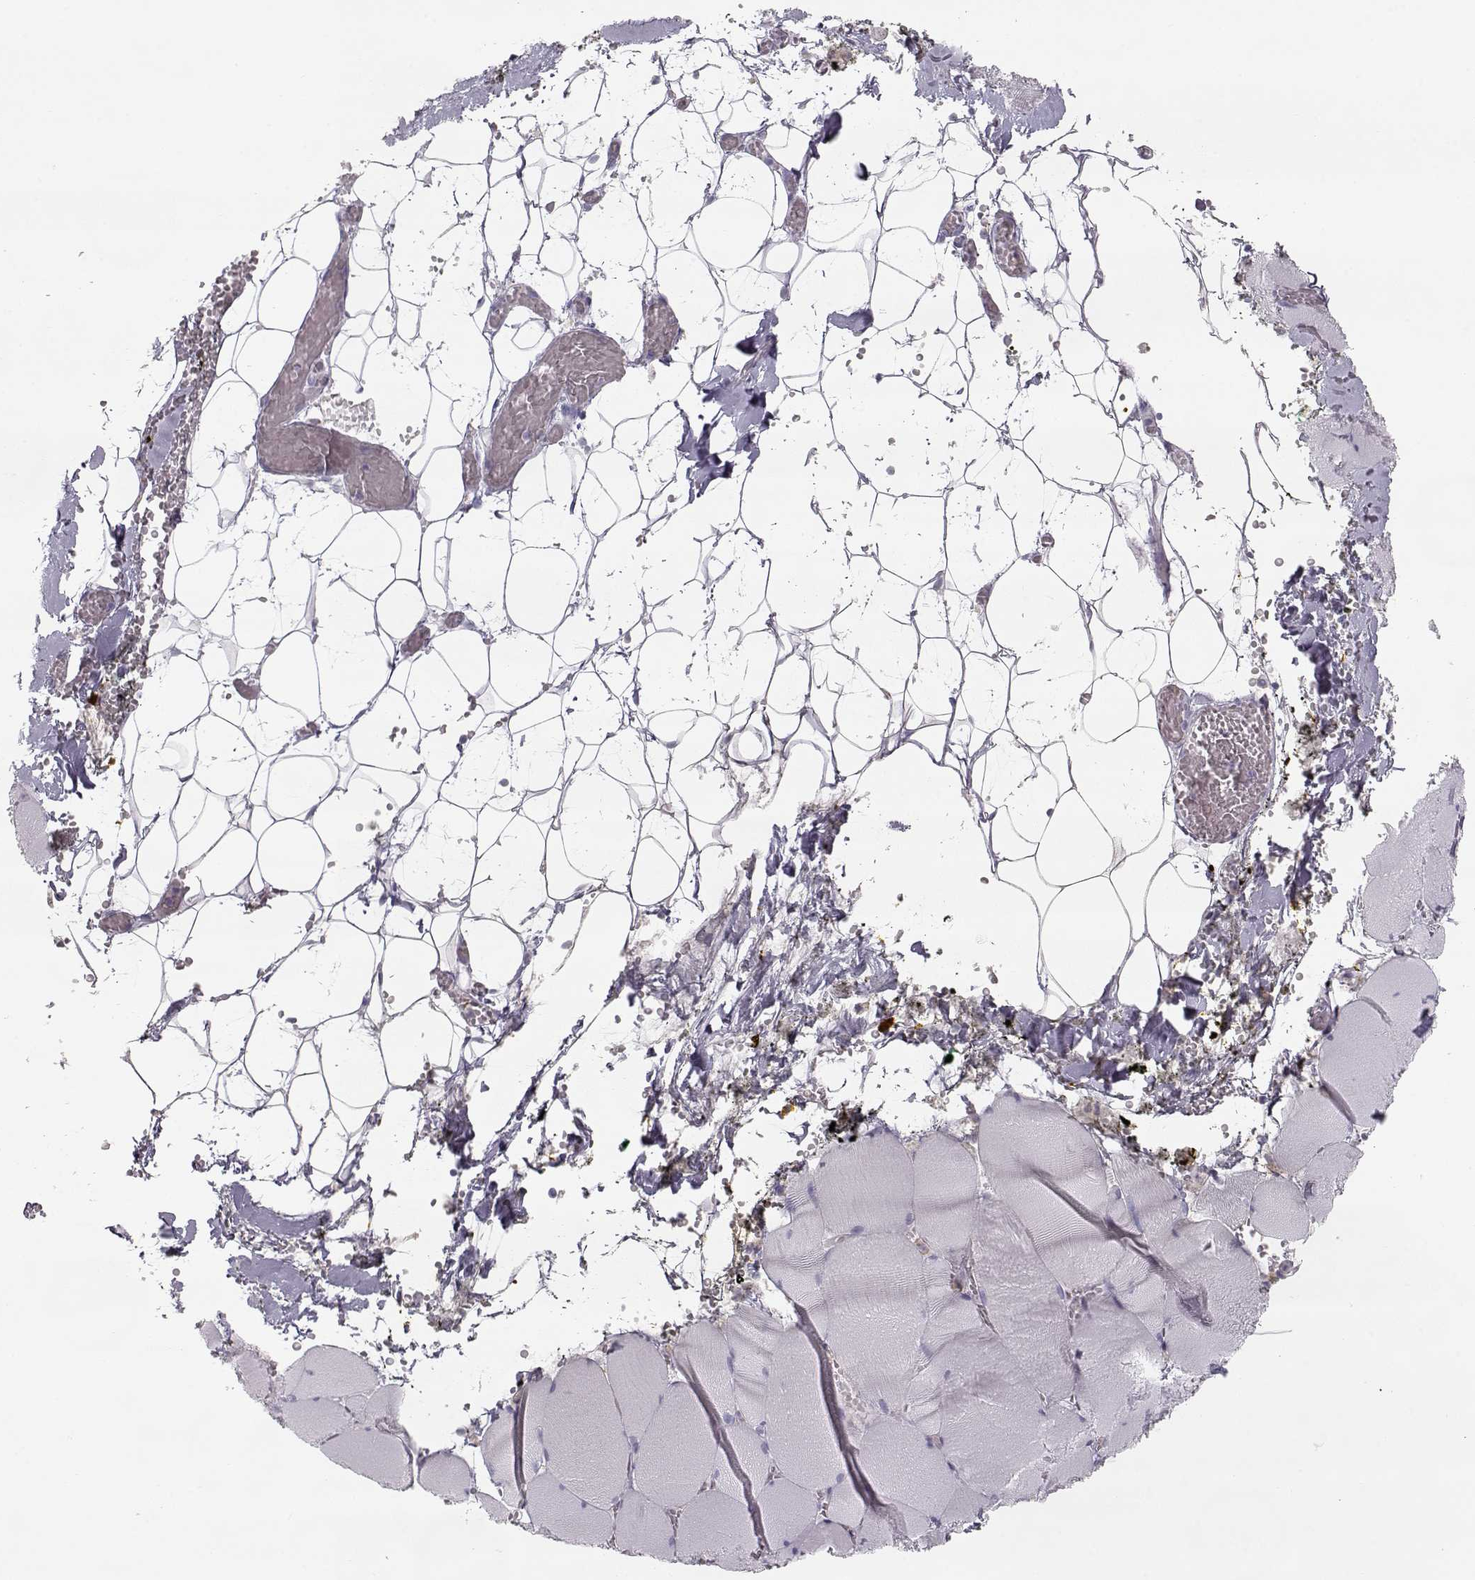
{"staining": {"intensity": "negative", "quantity": "none", "location": "none"}, "tissue": "skeletal muscle", "cell_type": "Myocytes", "image_type": "normal", "snomed": [{"axis": "morphology", "description": "Normal tissue, NOS"}, {"axis": "topography", "description": "Skeletal muscle"}], "caption": "The image exhibits no staining of myocytes in benign skeletal muscle. (DAB immunohistochemistry visualized using brightfield microscopy, high magnification).", "gene": "MIP", "patient": {"sex": "male", "age": 56}}